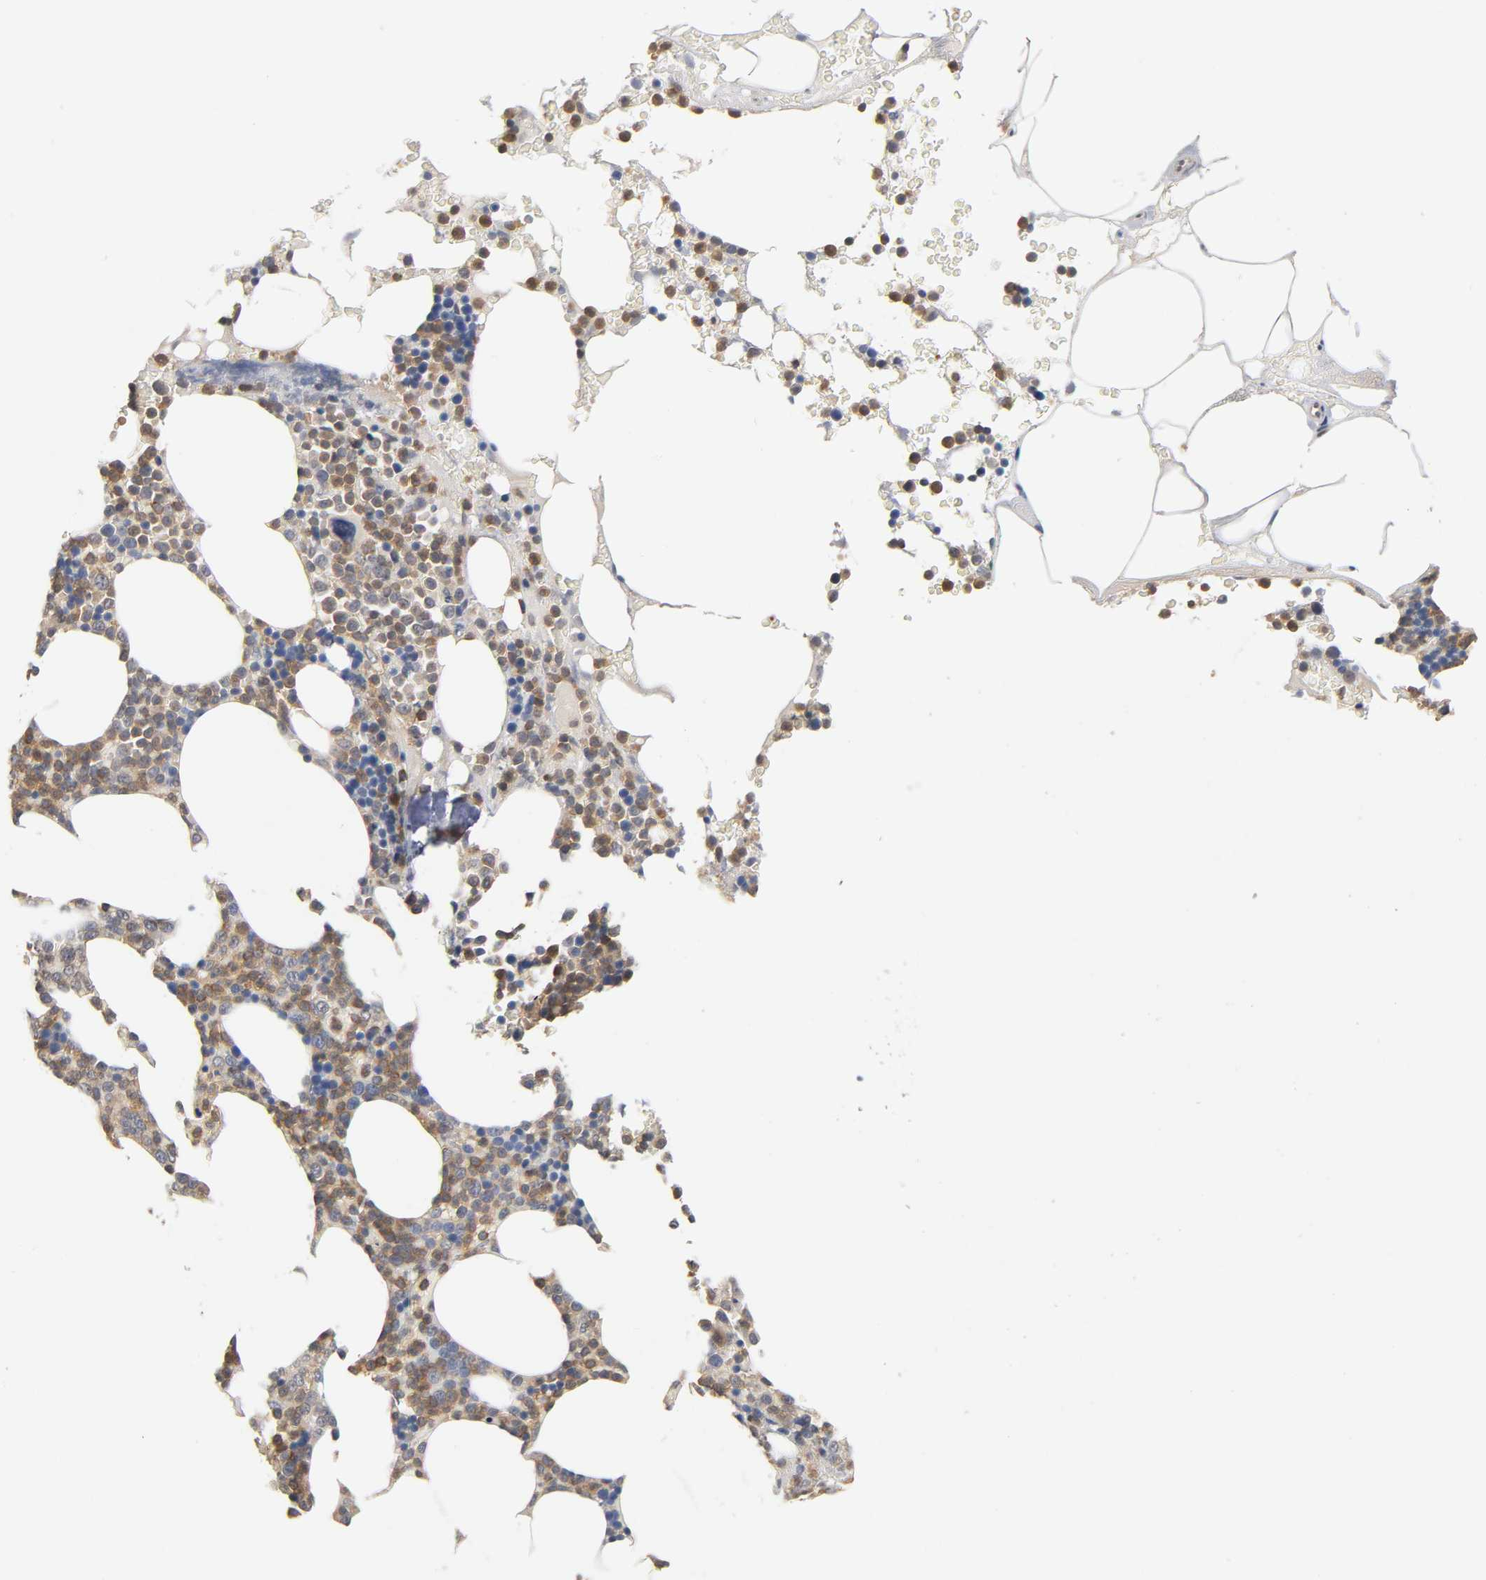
{"staining": {"intensity": "moderate", "quantity": "25%-75%", "location": "cytoplasmic/membranous,nuclear"}, "tissue": "bone marrow", "cell_type": "Hematopoietic cells", "image_type": "normal", "snomed": [{"axis": "morphology", "description": "Normal tissue, NOS"}, {"axis": "topography", "description": "Bone marrow"}], "caption": "Bone marrow stained with DAB IHC displays medium levels of moderate cytoplasmic/membranous,nuclear staining in approximately 25%-75% of hematopoietic cells. The staining was performed using DAB (3,3'-diaminobenzidine), with brown indicating positive protein expression. Nuclei are stained blue with hematoxylin.", "gene": "ACTR2", "patient": {"sex": "female", "age": 66}}